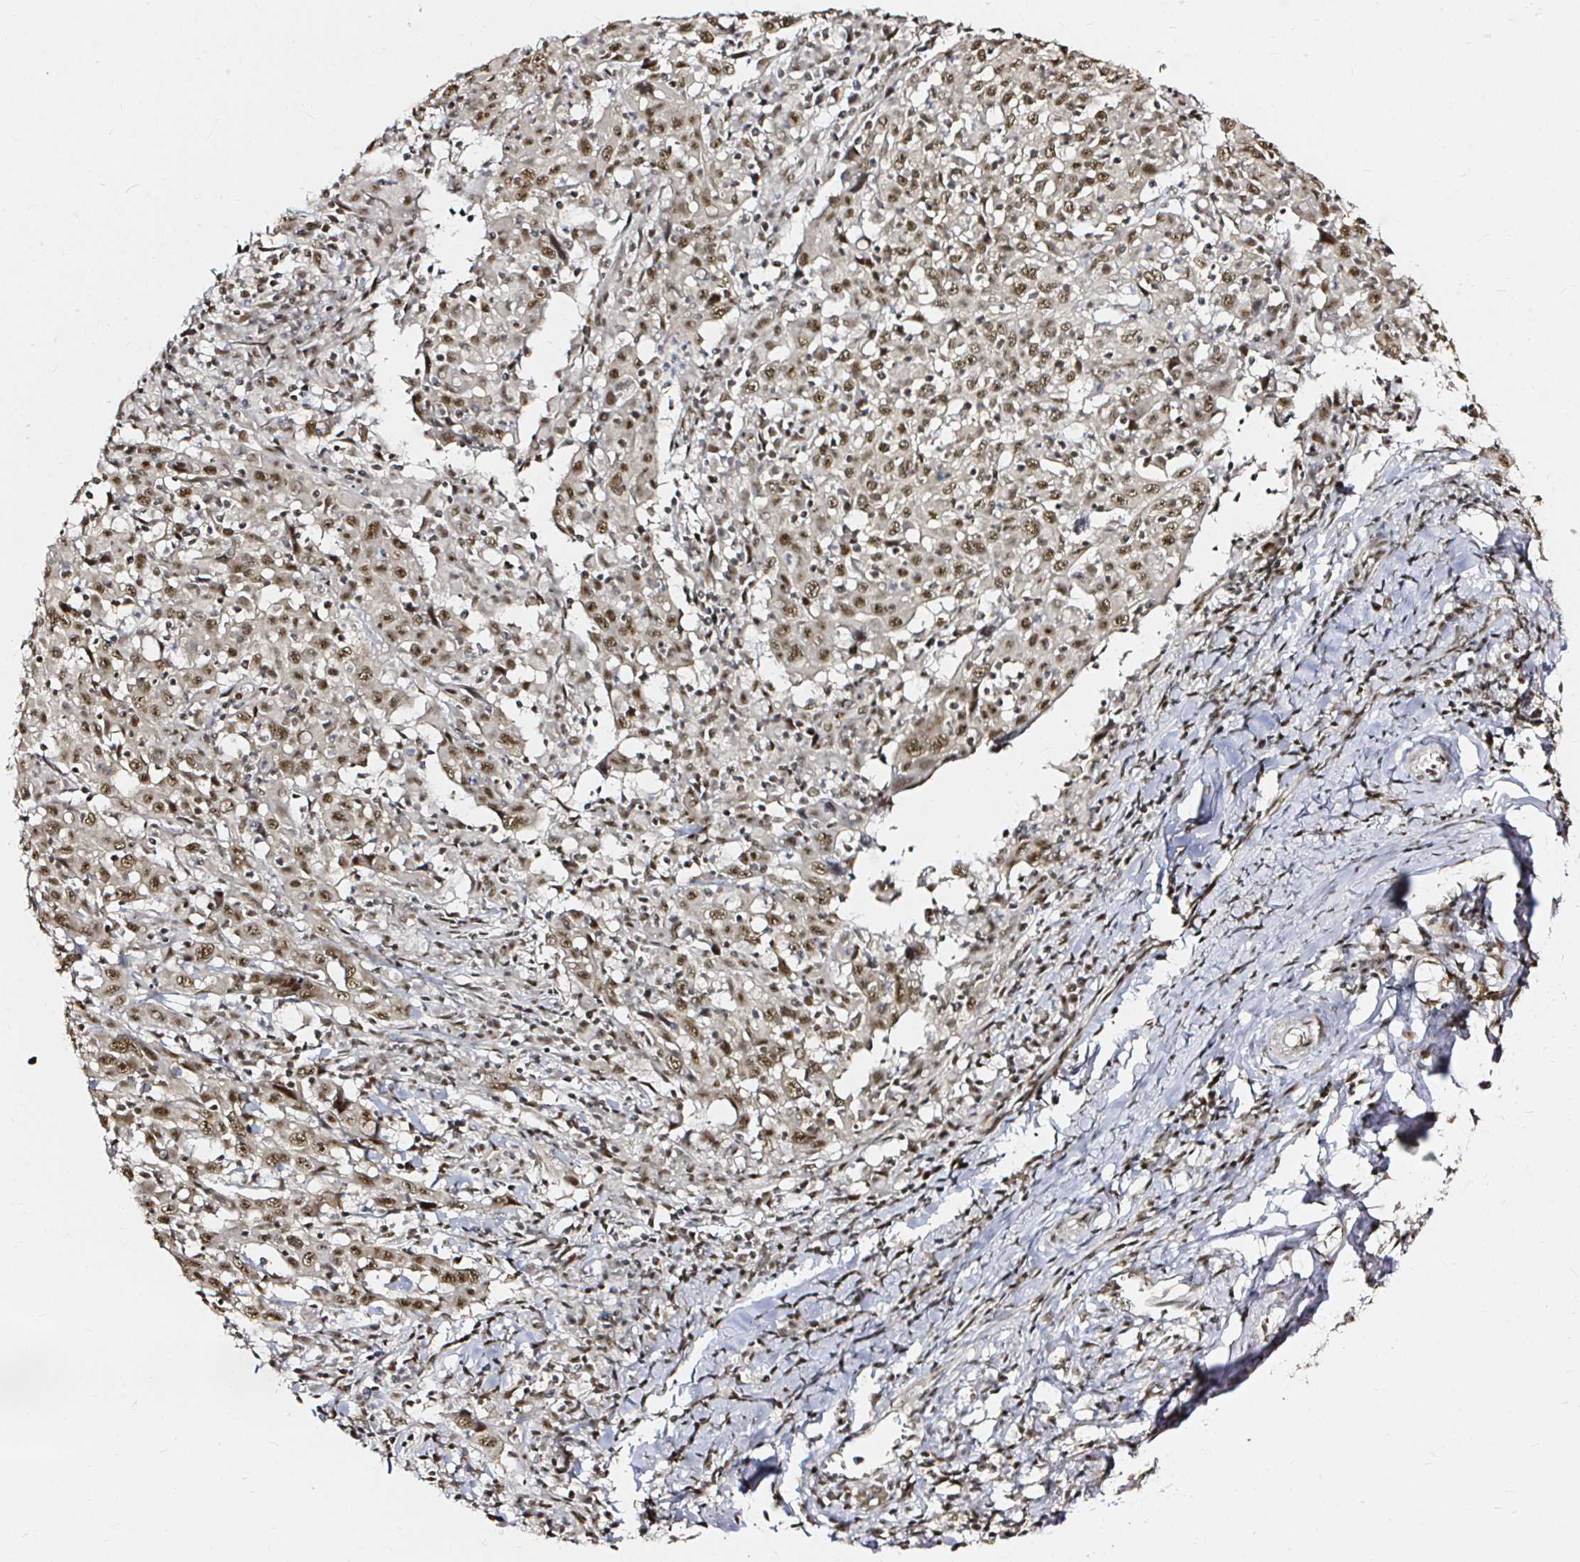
{"staining": {"intensity": "moderate", "quantity": ">75%", "location": "nuclear"}, "tissue": "cervical cancer", "cell_type": "Tumor cells", "image_type": "cancer", "snomed": [{"axis": "morphology", "description": "Squamous cell carcinoma, NOS"}, {"axis": "topography", "description": "Cervix"}], "caption": "Cervical cancer (squamous cell carcinoma) stained for a protein exhibits moderate nuclear positivity in tumor cells. (Brightfield microscopy of DAB IHC at high magnification).", "gene": "SNRPC", "patient": {"sex": "female", "age": 46}}